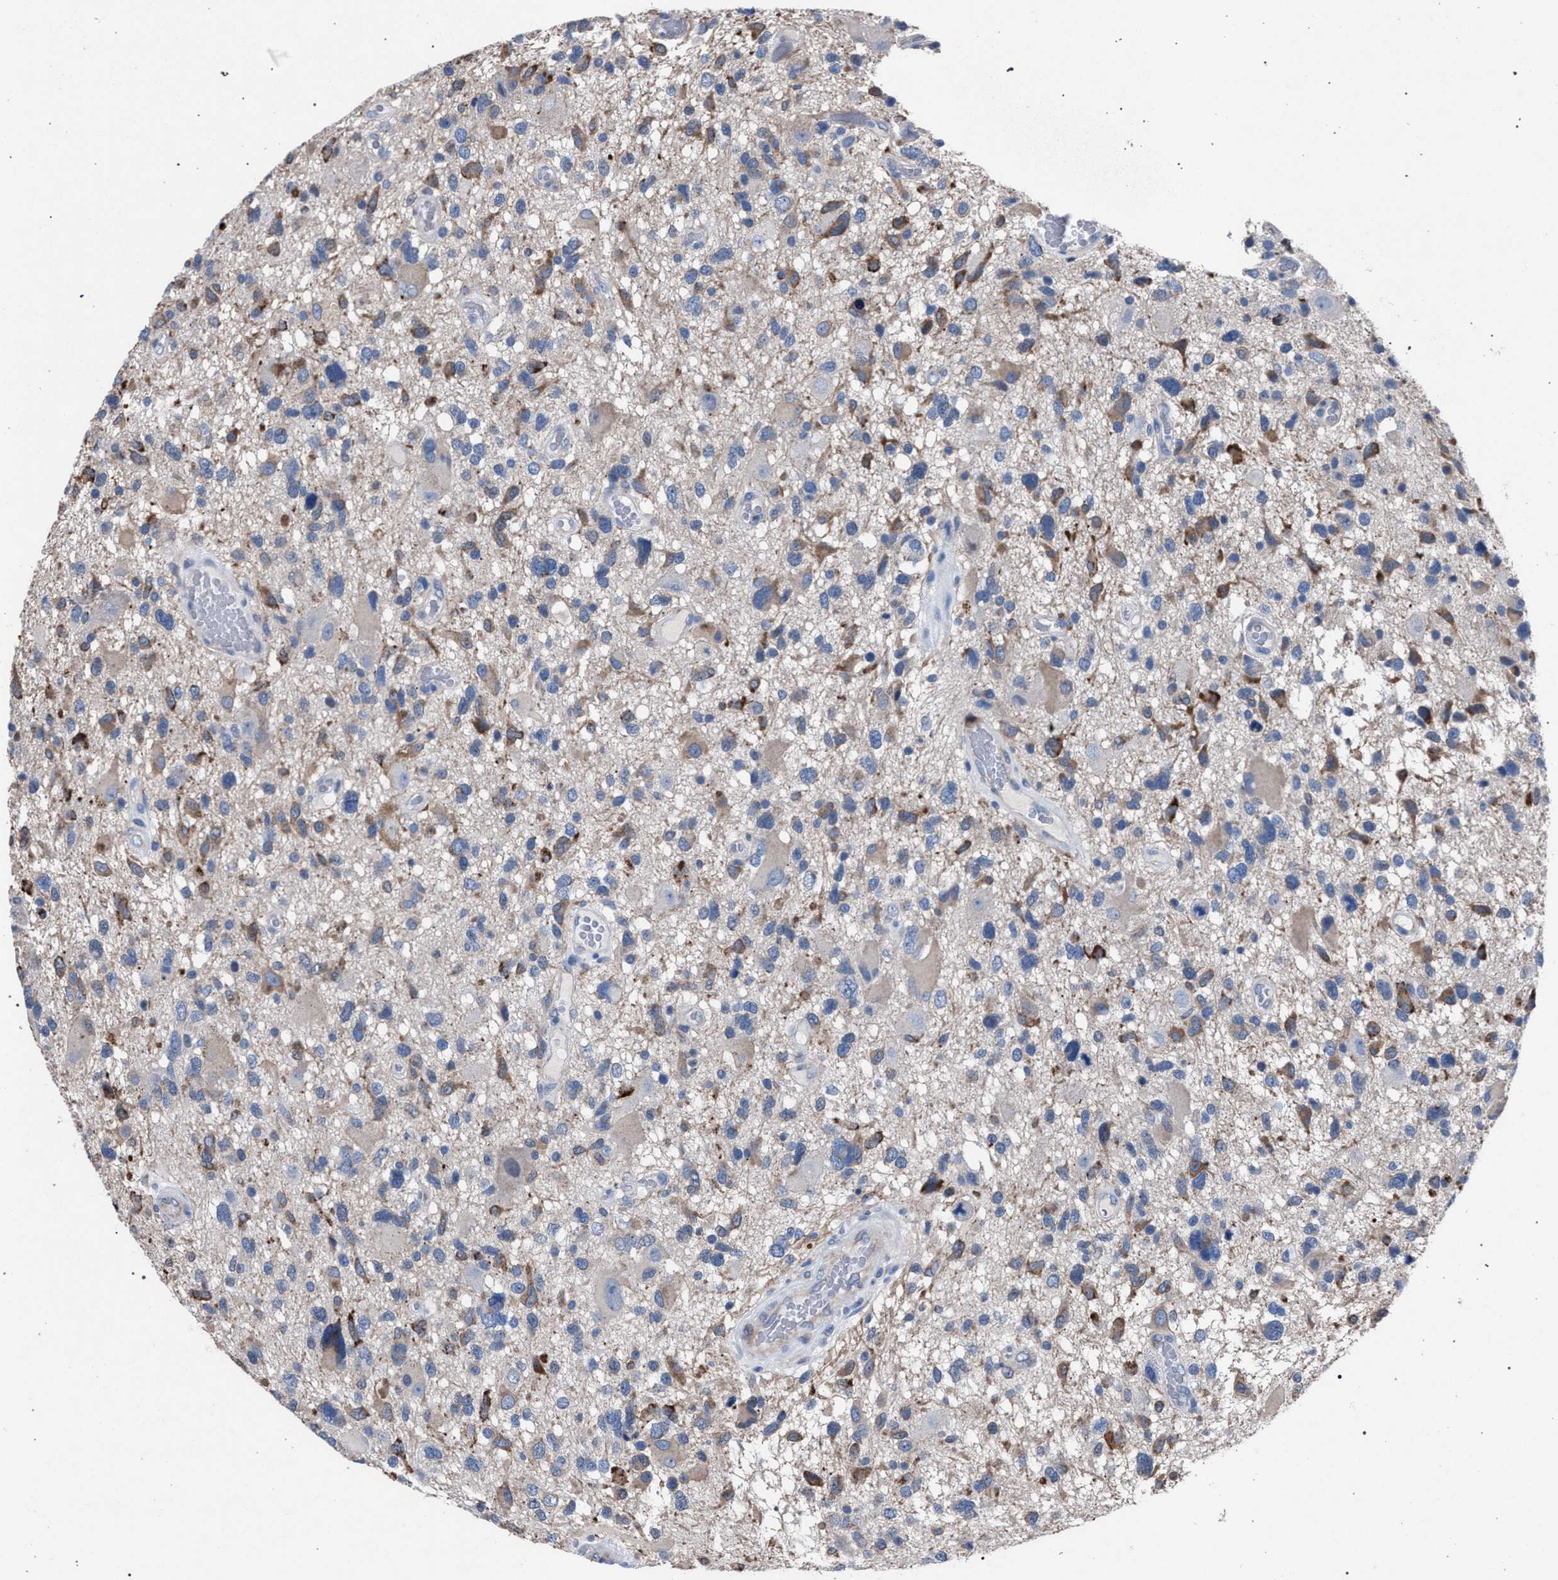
{"staining": {"intensity": "moderate", "quantity": "<25%", "location": "cytoplasmic/membranous"}, "tissue": "glioma", "cell_type": "Tumor cells", "image_type": "cancer", "snomed": [{"axis": "morphology", "description": "Glioma, malignant, High grade"}, {"axis": "topography", "description": "Brain"}], "caption": "About <25% of tumor cells in human malignant glioma (high-grade) reveal moderate cytoplasmic/membranous protein positivity as visualized by brown immunohistochemical staining.", "gene": "CRYZ", "patient": {"sex": "male", "age": 33}}